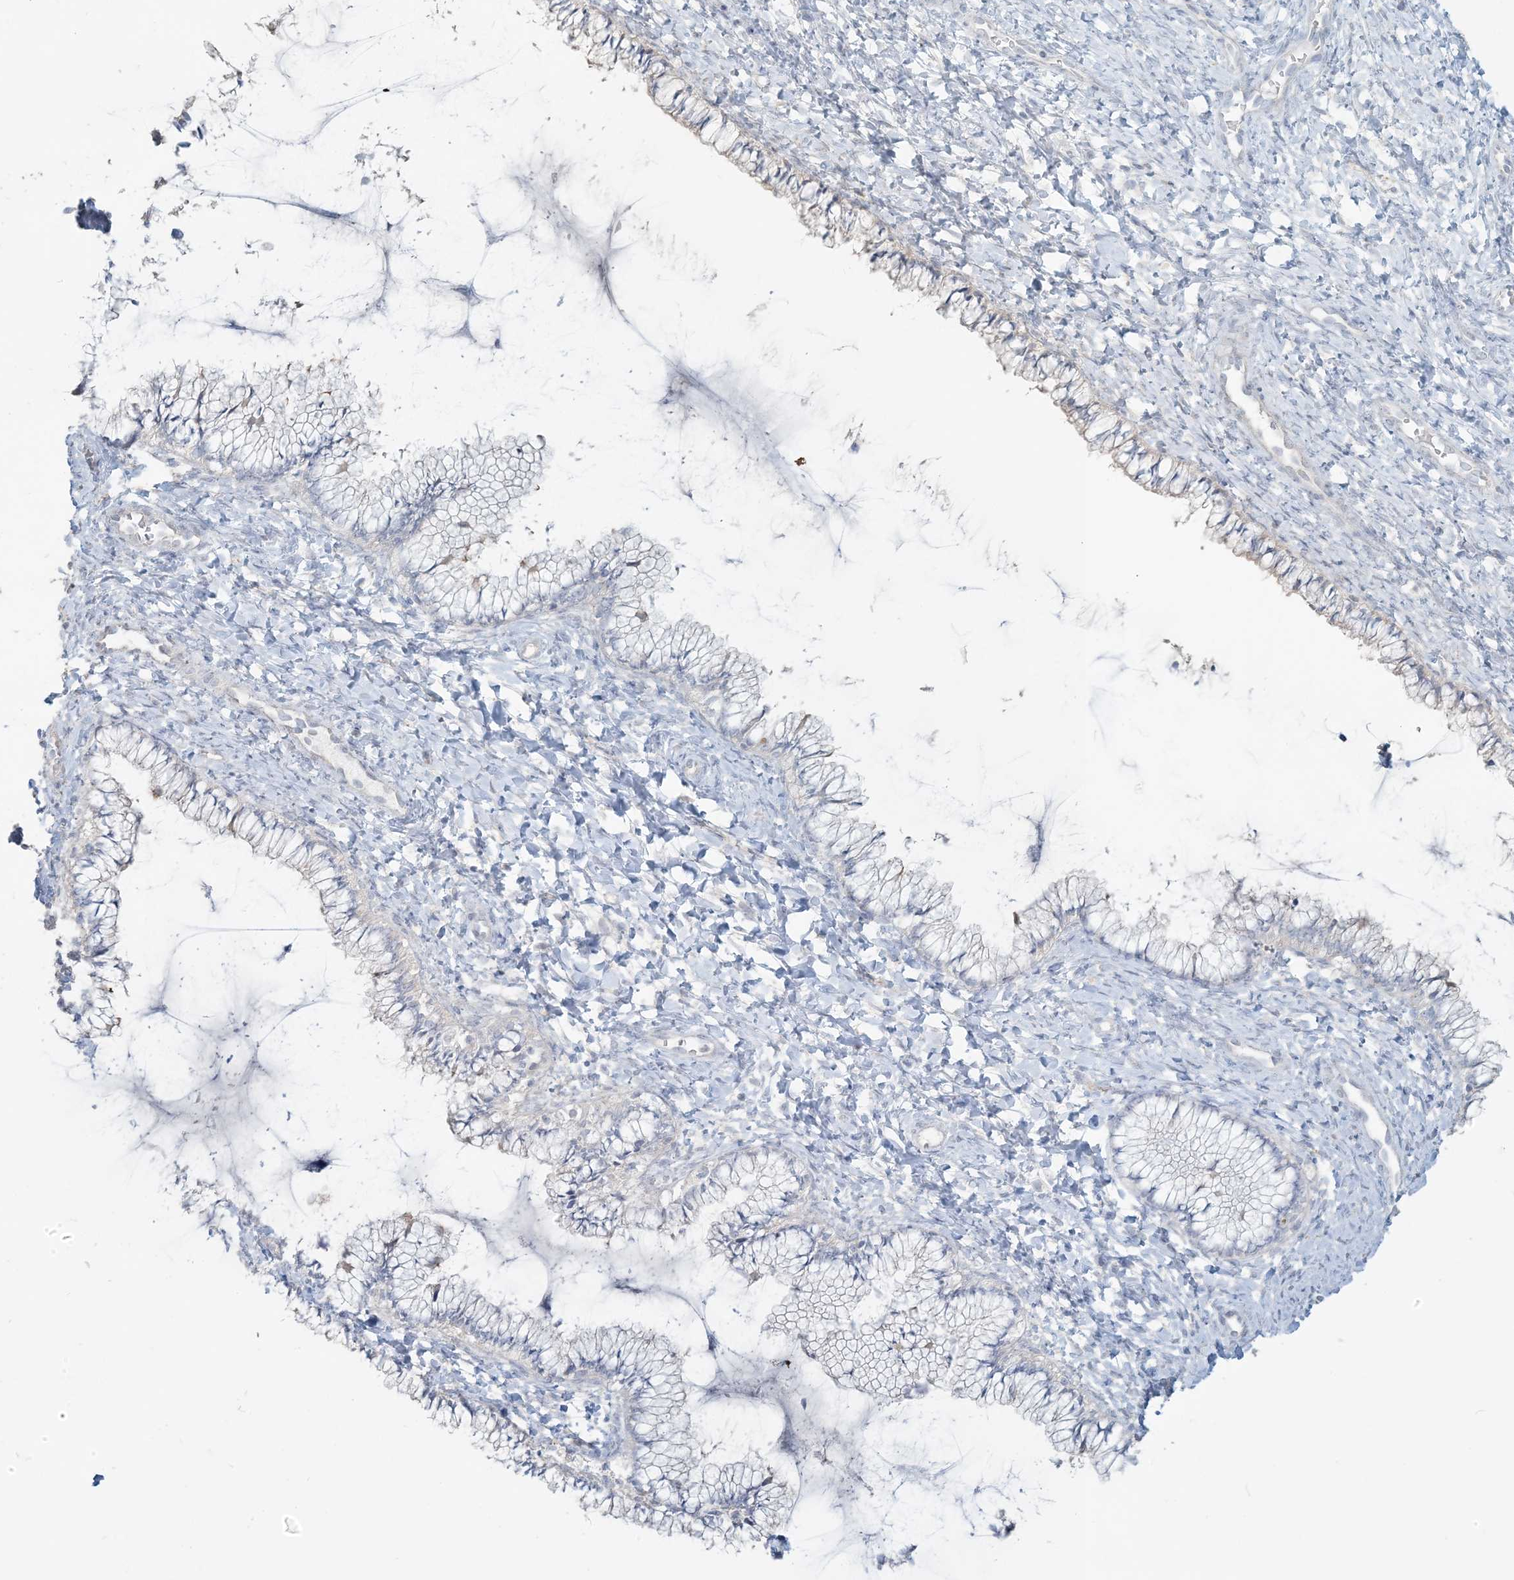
{"staining": {"intensity": "negative", "quantity": "none", "location": "none"}, "tissue": "cervix", "cell_type": "Glandular cells", "image_type": "normal", "snomed": [{"axis": "morphology", "description": "Normal tissue, NOS"}, {"axis": "morphology", "description": "Adenocarcinoma, NOS"}, {"axis": "topography", "description": "Cervix"}], "caption": "Cervix stained for a protein using immunohistochemistry (IHC) reveals no expression glandular cells.", "gene": "NPHS2", "patient": {"sex": "female", "age": 29}}